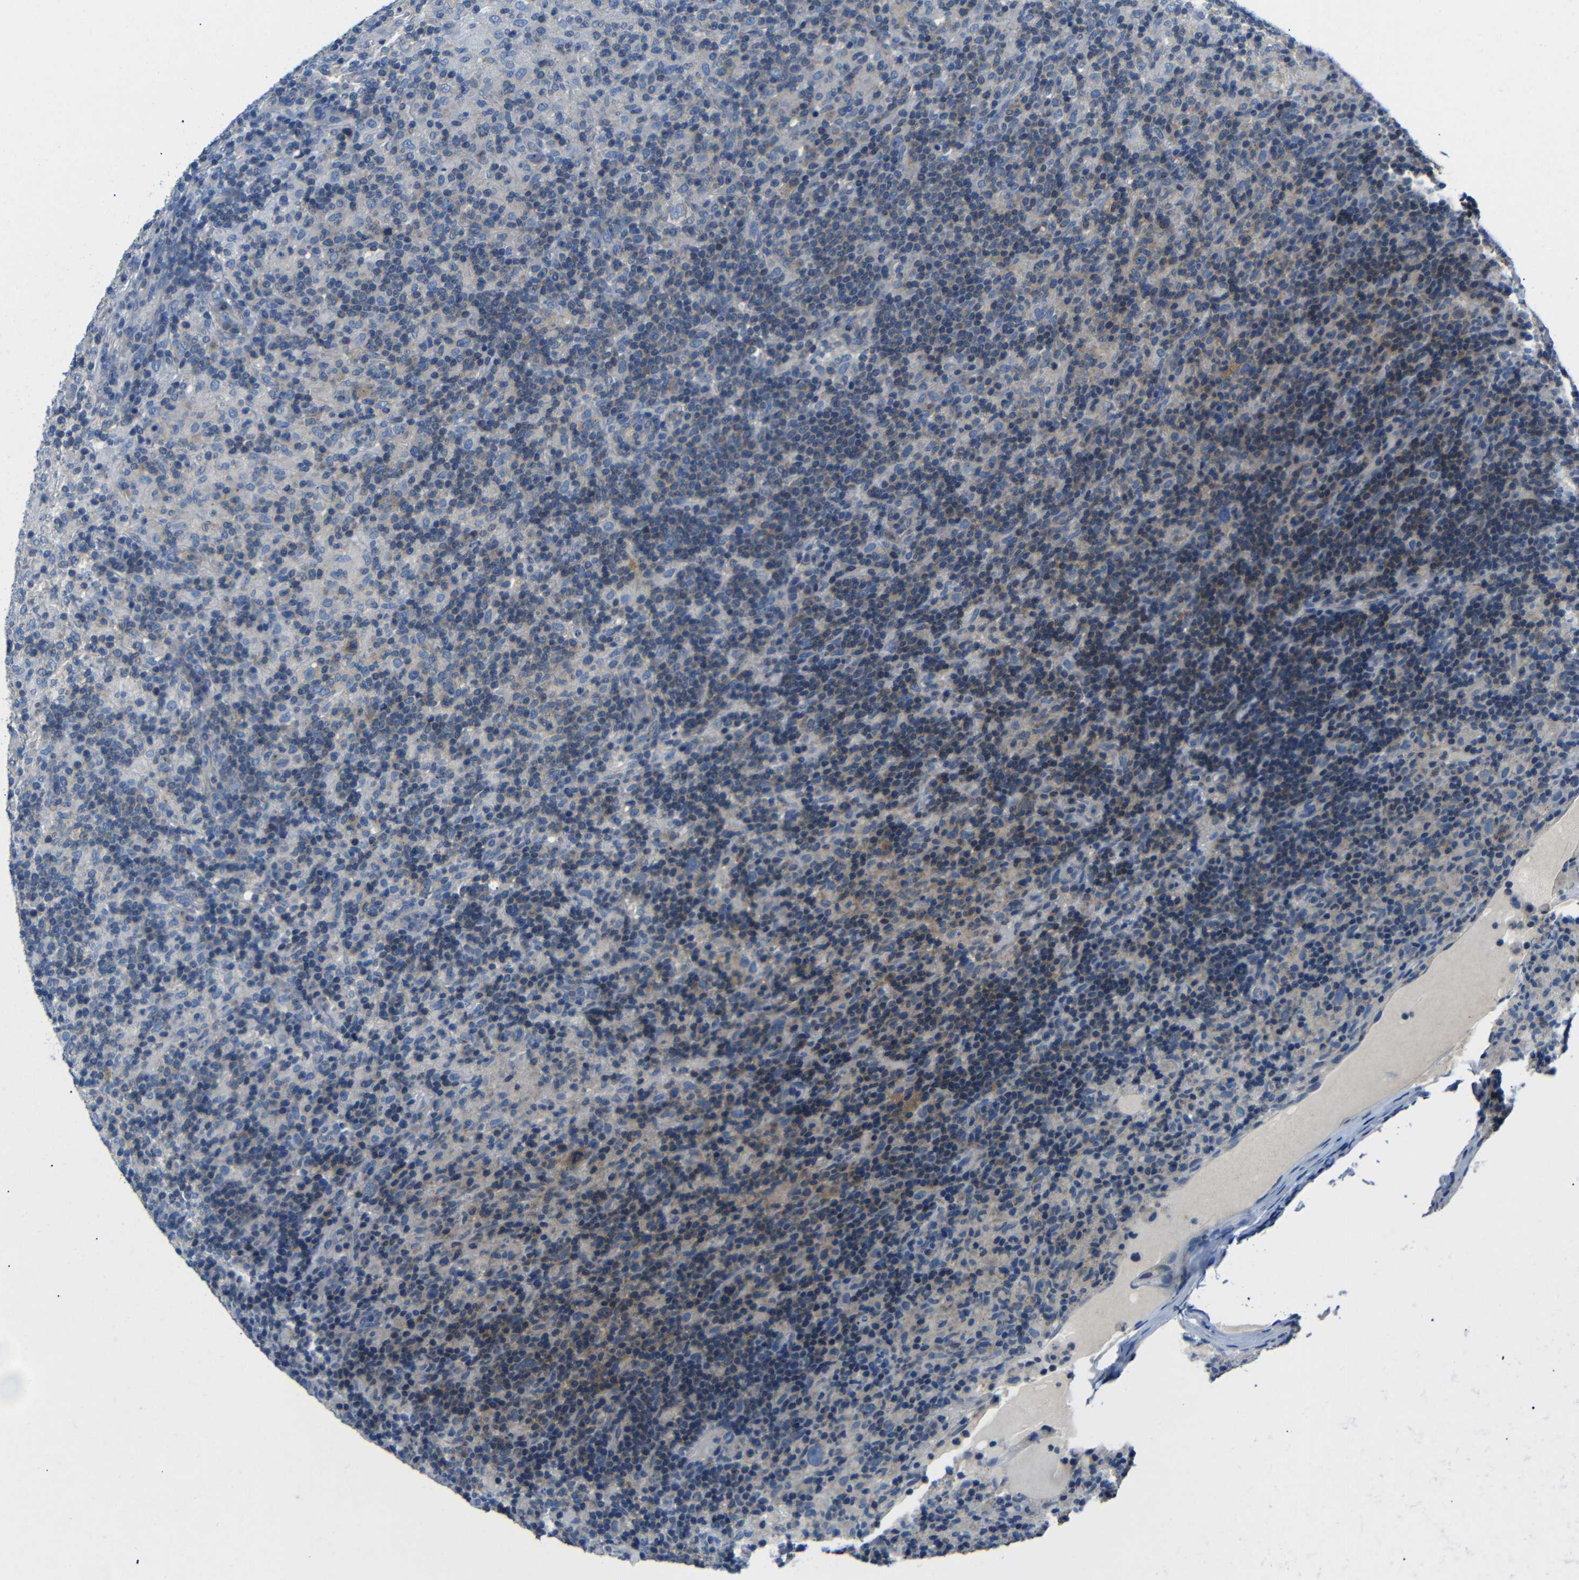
{"staining": {"intensity": "negative", "quantity": "none", "location": "none"}, "tissue": "lymphoma", "cell_type": "Tumor cells", "image_type": "cancer", "snomed": [{"axis": "morphology", "description": "Hodgkin's disease, NOS"}, {"axis": "topography", "description": "Lymph node"}], "caption": "Immunohistochemistry of Hodgkin's disease exhibits no staining in tumor cells.", "gene": "DCP1A", "patient": {"sex": "male", "age": 70}}